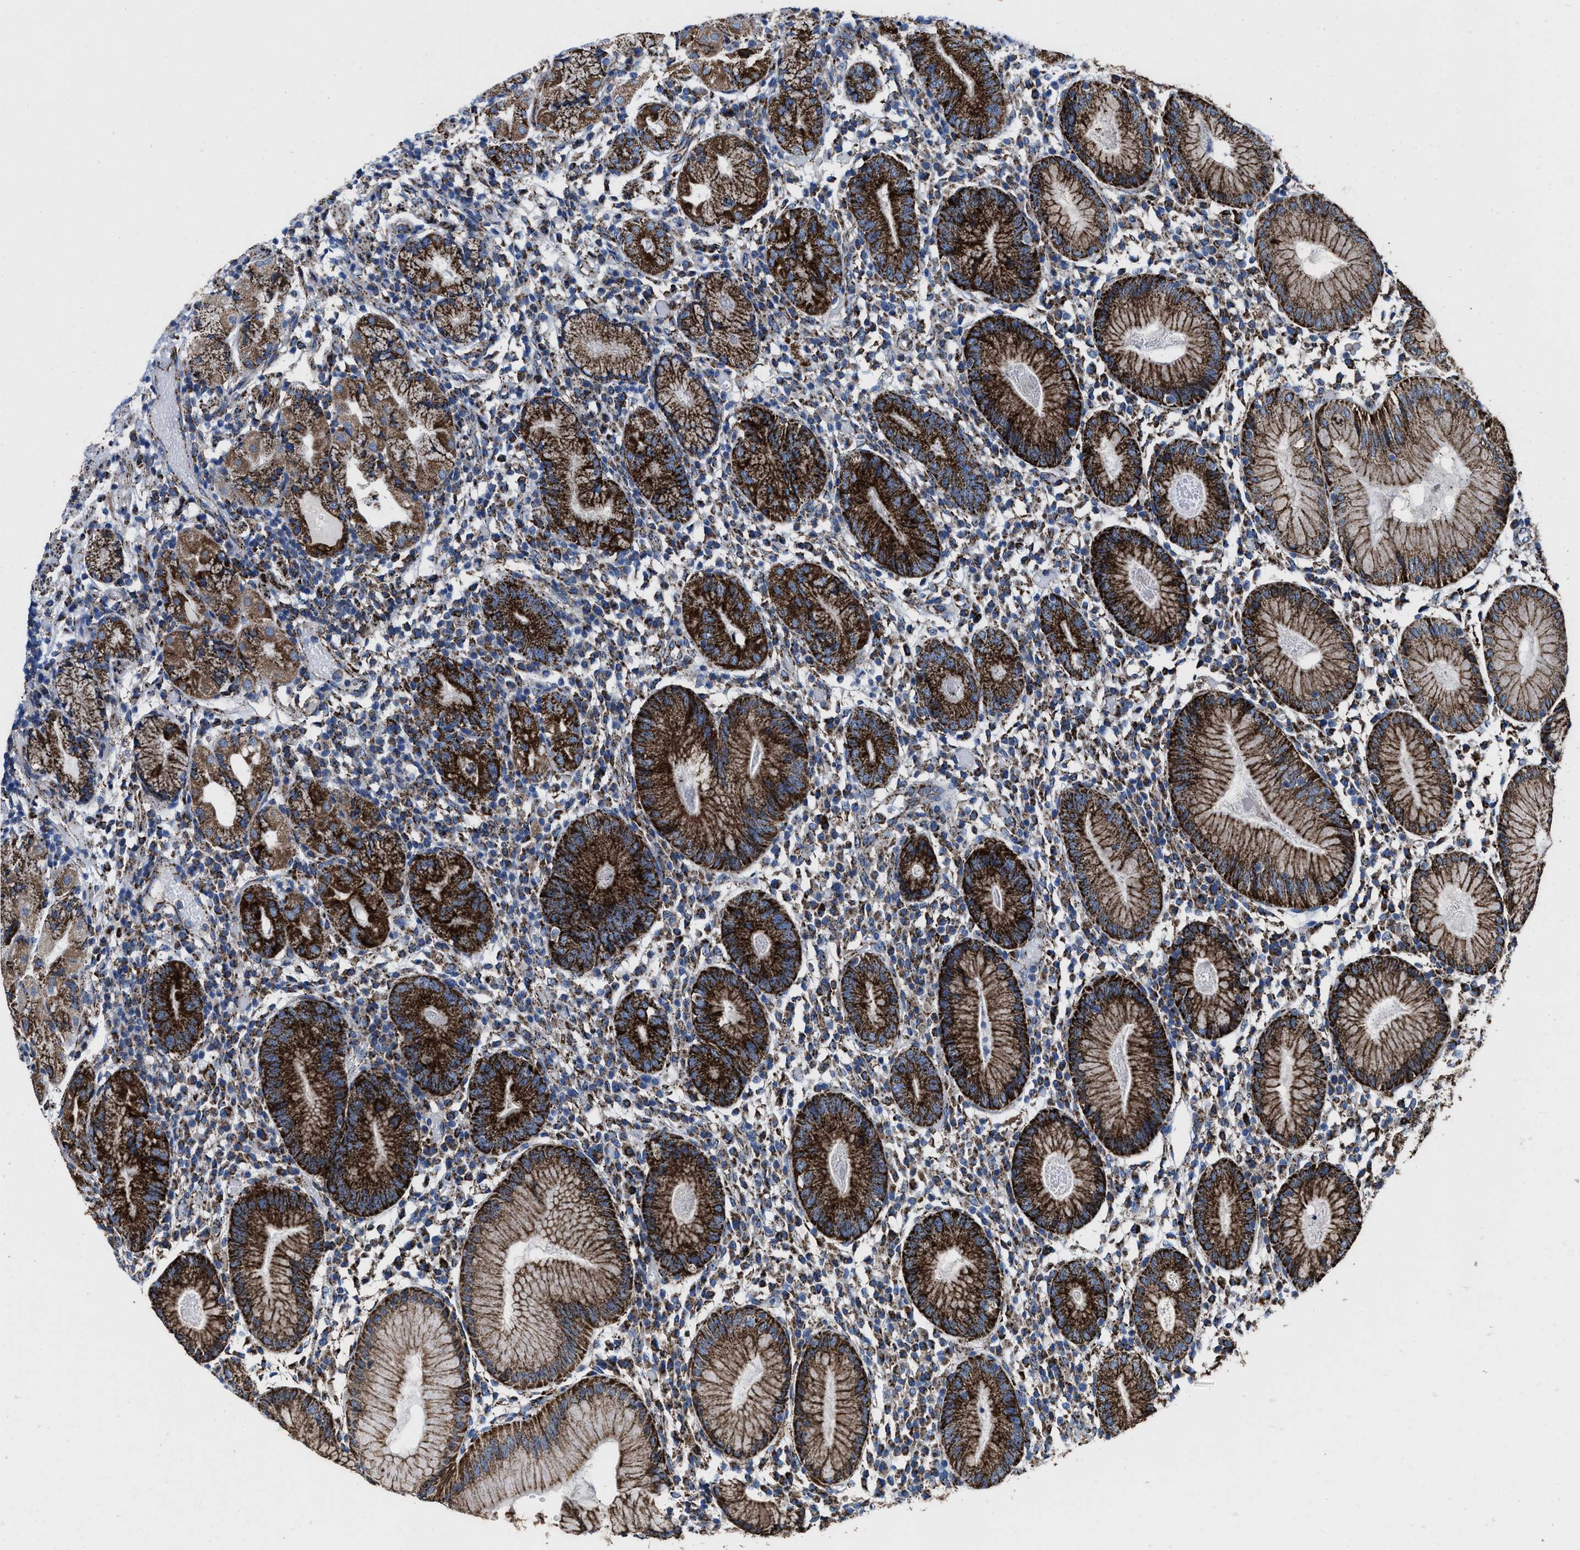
{"staining": {"intensity": "strong", "quantity": ">75%", "location": "cytoplasmic/membranous"}, "tissue": "stomach", "cell_type": "Glandular cells", "image_type": "normal", "snomed": [{"axis": "morphology", "description": "Normal tissue, NOS"}, {"axis": "topography", "description": "Stomach"}, {"axis": "topography", "description": "Stomach, lower"}], "caption": "The image exhibits staining of unremarkable stomach, revealing strong cytoplasmic/membranous protein staining (brown color) within glandular cells. Ihc stains the protein of interest in brown and the nuclei are stained blue.", "gene": "ALDH1B1", "patient": {"sex": "female", "age": 75}}